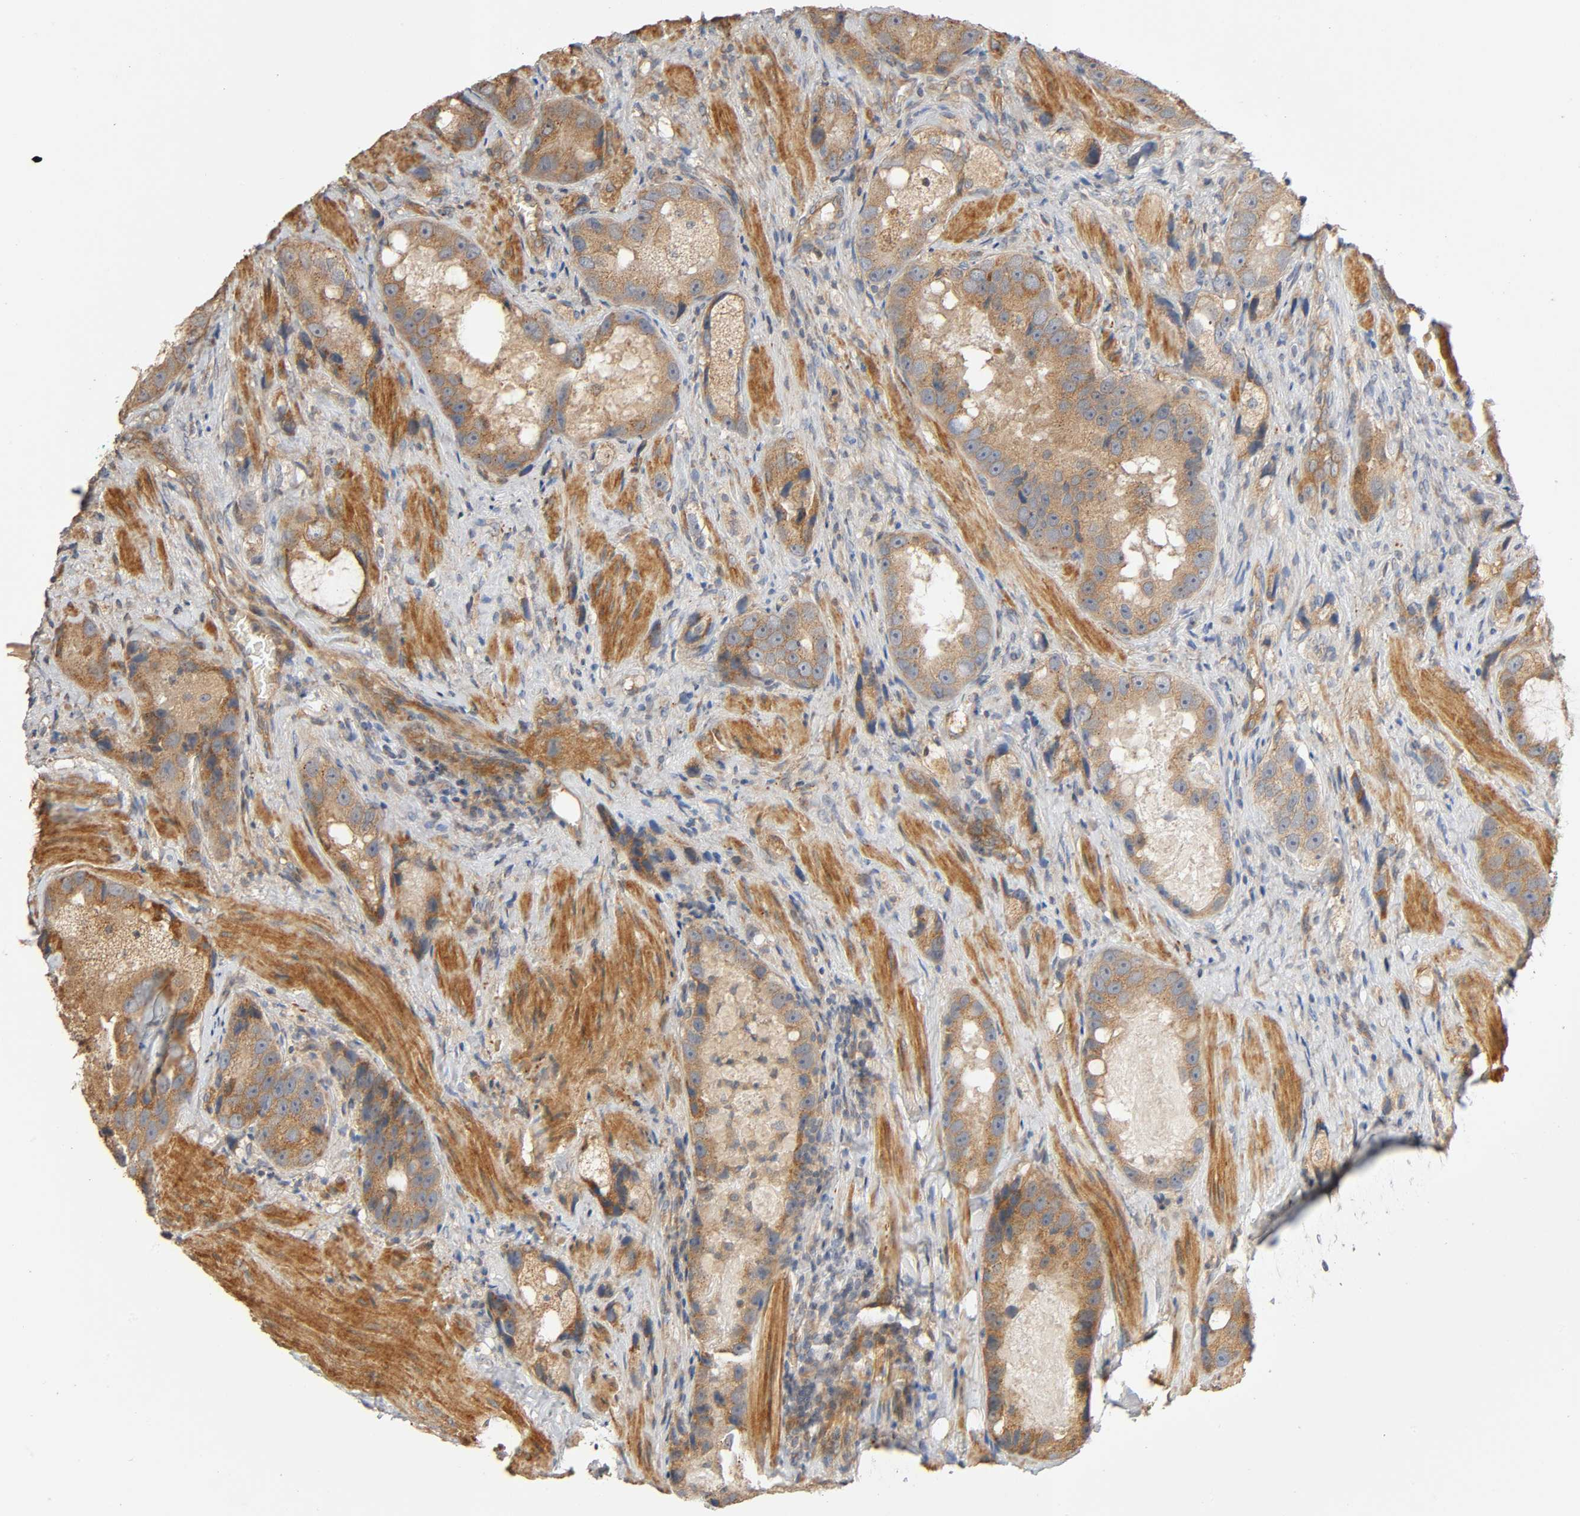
{"staining": {"intensity": "moderate", "quantity": "25%-75%", "location": "cytoplasmic/membranous"}, "tissue": "prostate cancer", "cell_type": "Tumor cells", "image_type": "cancer", "snomed": [{"axis": "morphology", "description": "Adenocarcinoma, High grade"}, {"axis": "topography", "description": "Prostate"}], "caption": "Protein staining by immunohistochemistry (IHC) shows moderate cytoplasmic/membranous positivity in about 25%-75% of tumor cells in adenocarcinoma (high-grade) (prostate). (DAB (3,3'-diaminobenzidine) IHC with brightfield microscopy, high magnification).", "gene": "SGSM1", "patient": {"sex": "male", "age": 63}}